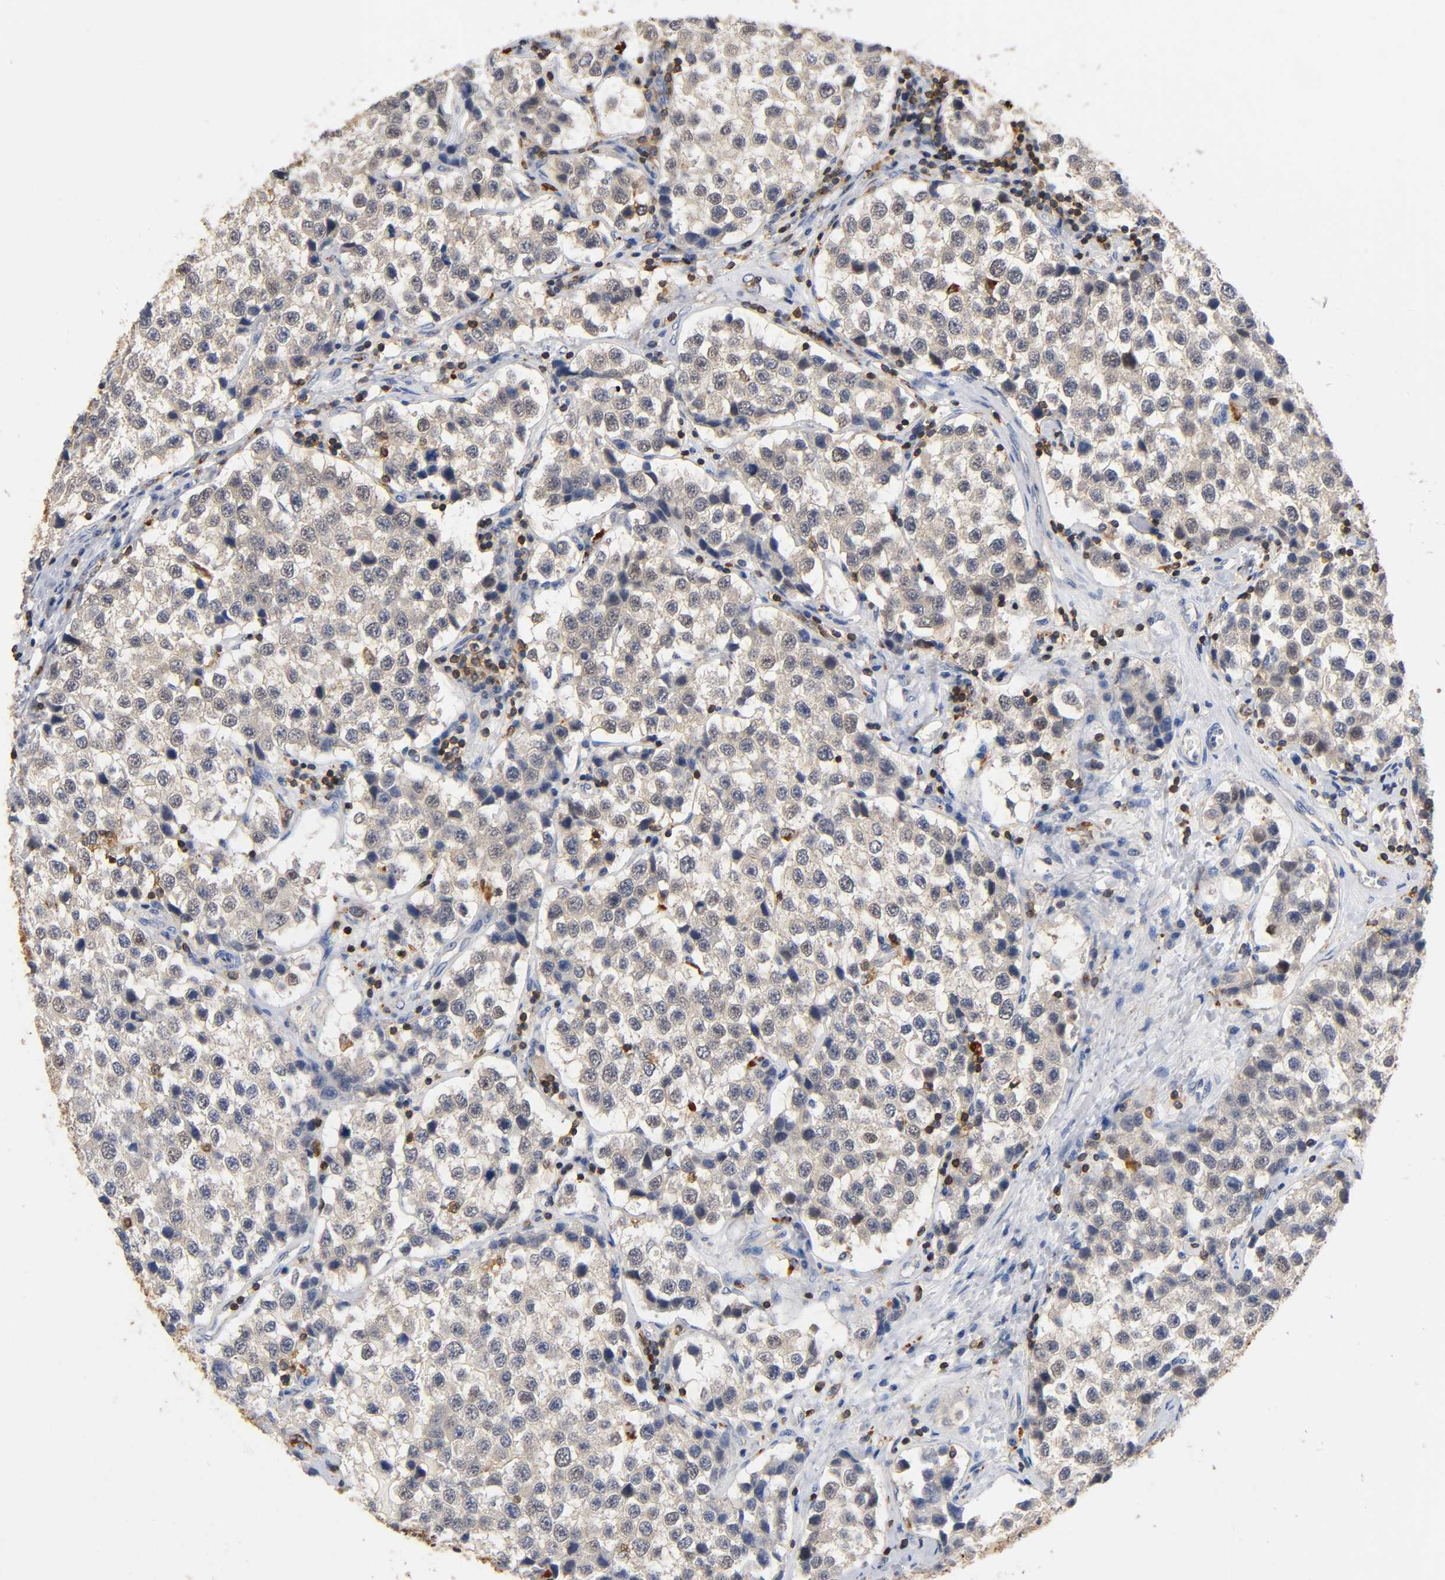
{"staining": {"intensity": "negative", "quantity": "none", "location": "none"}, "tissue": "testis cancer", "cell_type": "Tumor cells", "image_type": "cancer", "snomed": [{"axis": "morphology", "description": "Seminoma, NOS"}, {"axis": "topography", "description": "Testis"}], "caption": "An image of testis seminoma stained for a protein displays no brown staining in tumor cells.", "gene": "UCKL1", "patient": {"sex": "male", "age": 39}}